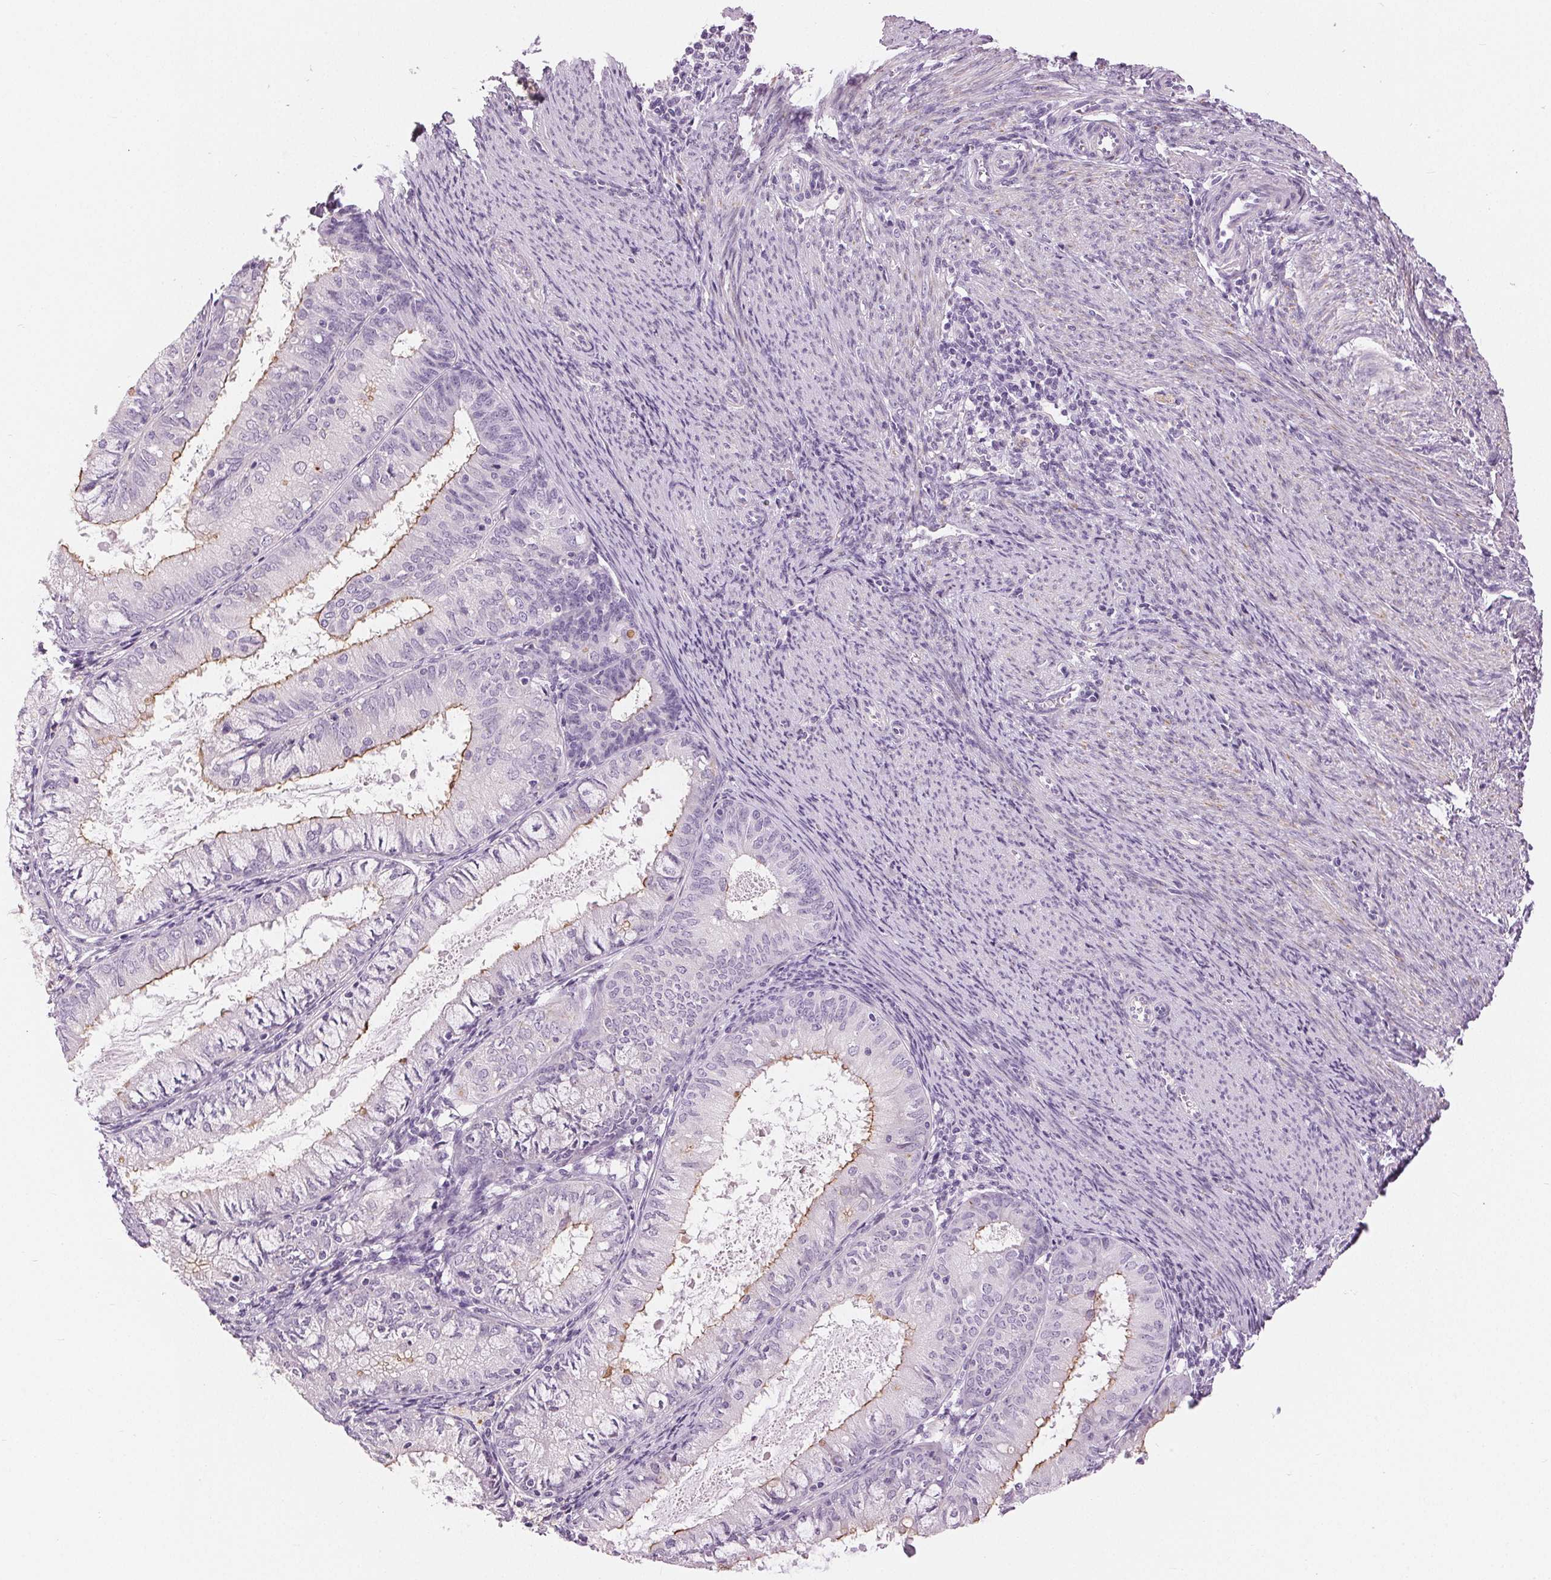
{"staining": {"intensity": "moderate", "quantity": "25%-75%", "location": "cytoplasmic/membranous"}, "tissue": "endometrial cancer", "cell_type": "Tumor cells", "image_type": "cancer", "snomed": [{"axis": "morphology", "description": "Adenocarcinoma, NOS"}, {"axis": "topography", "description": "Endometrium"}], "caption": "Human endometrial adenocarcinoma stained with a brown dye displays moderate cytoplasmic/membranous positive staining in approximately 25%-75% of tumor cells.", "gene": "MISP", "patient": {"sex": "female", "age": 57}}